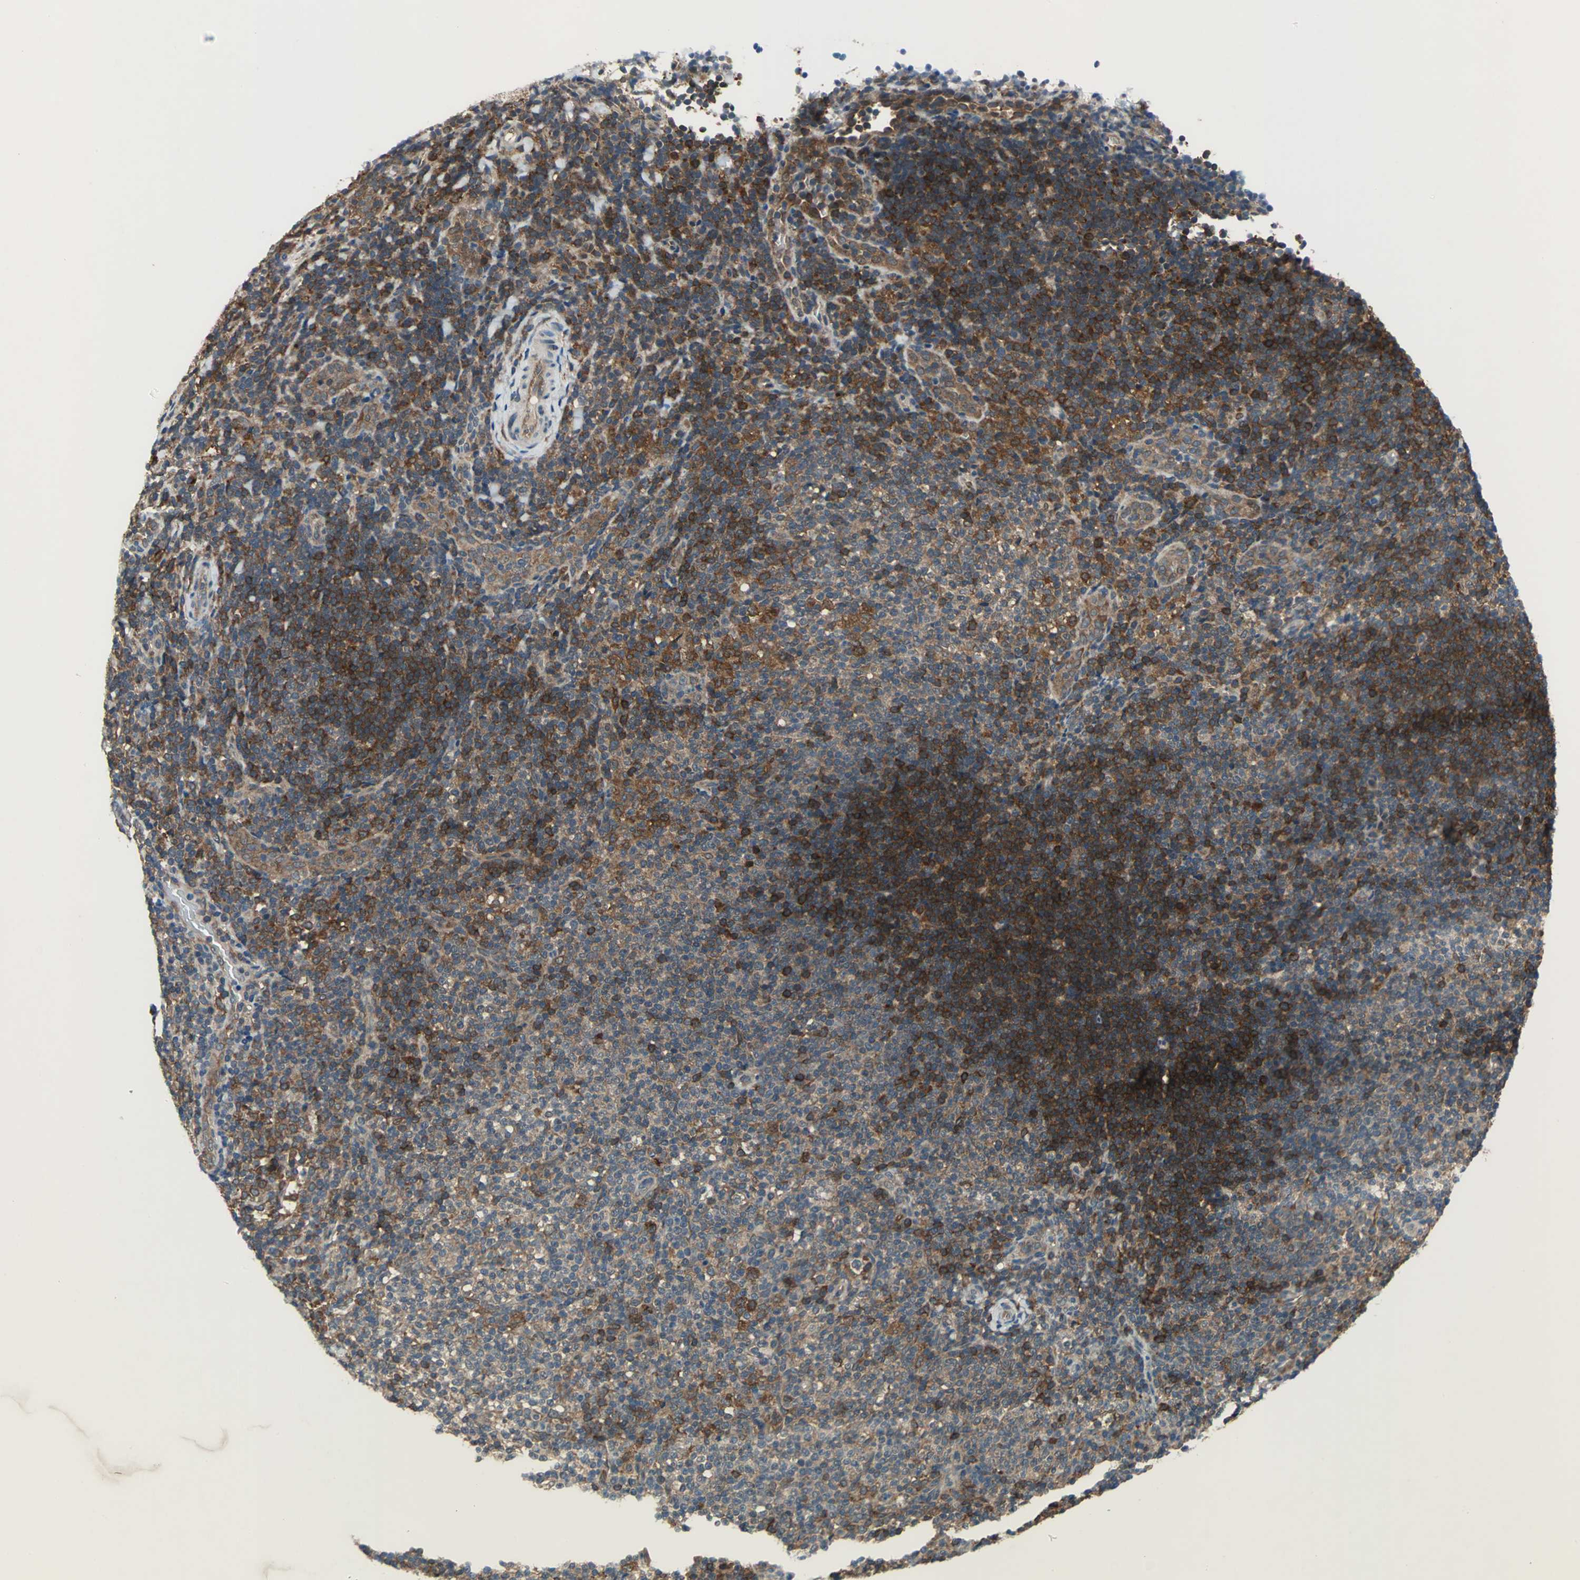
{"staining": {"intensity": "strong", "quantity": ">75%", "location": "cytoplasmic/membranous"}, "tissue": "lymphoma", "cell_type": "Tumor cells", "image_type": "cancer", "snomed": [{"axis": "morphology", "description": "Malignant lymphoma, non-Hodgkin's type, Low grade"}, {"axis": "topography", "description": "Lymph node"}], "caption": "A histopathology image of human malignant lymphoma, non-Hodgkin's type (low-grade) stained for a protein displays strong cytoplasmic/membranous brown staining in tumor cells. The staining was performed using DAB, with brown indicating positive protein expression. Nuclei are stained blue with hematoxylin.", "gene": "NFKBIE", "patient": {"sex": "female", "age": 76}}